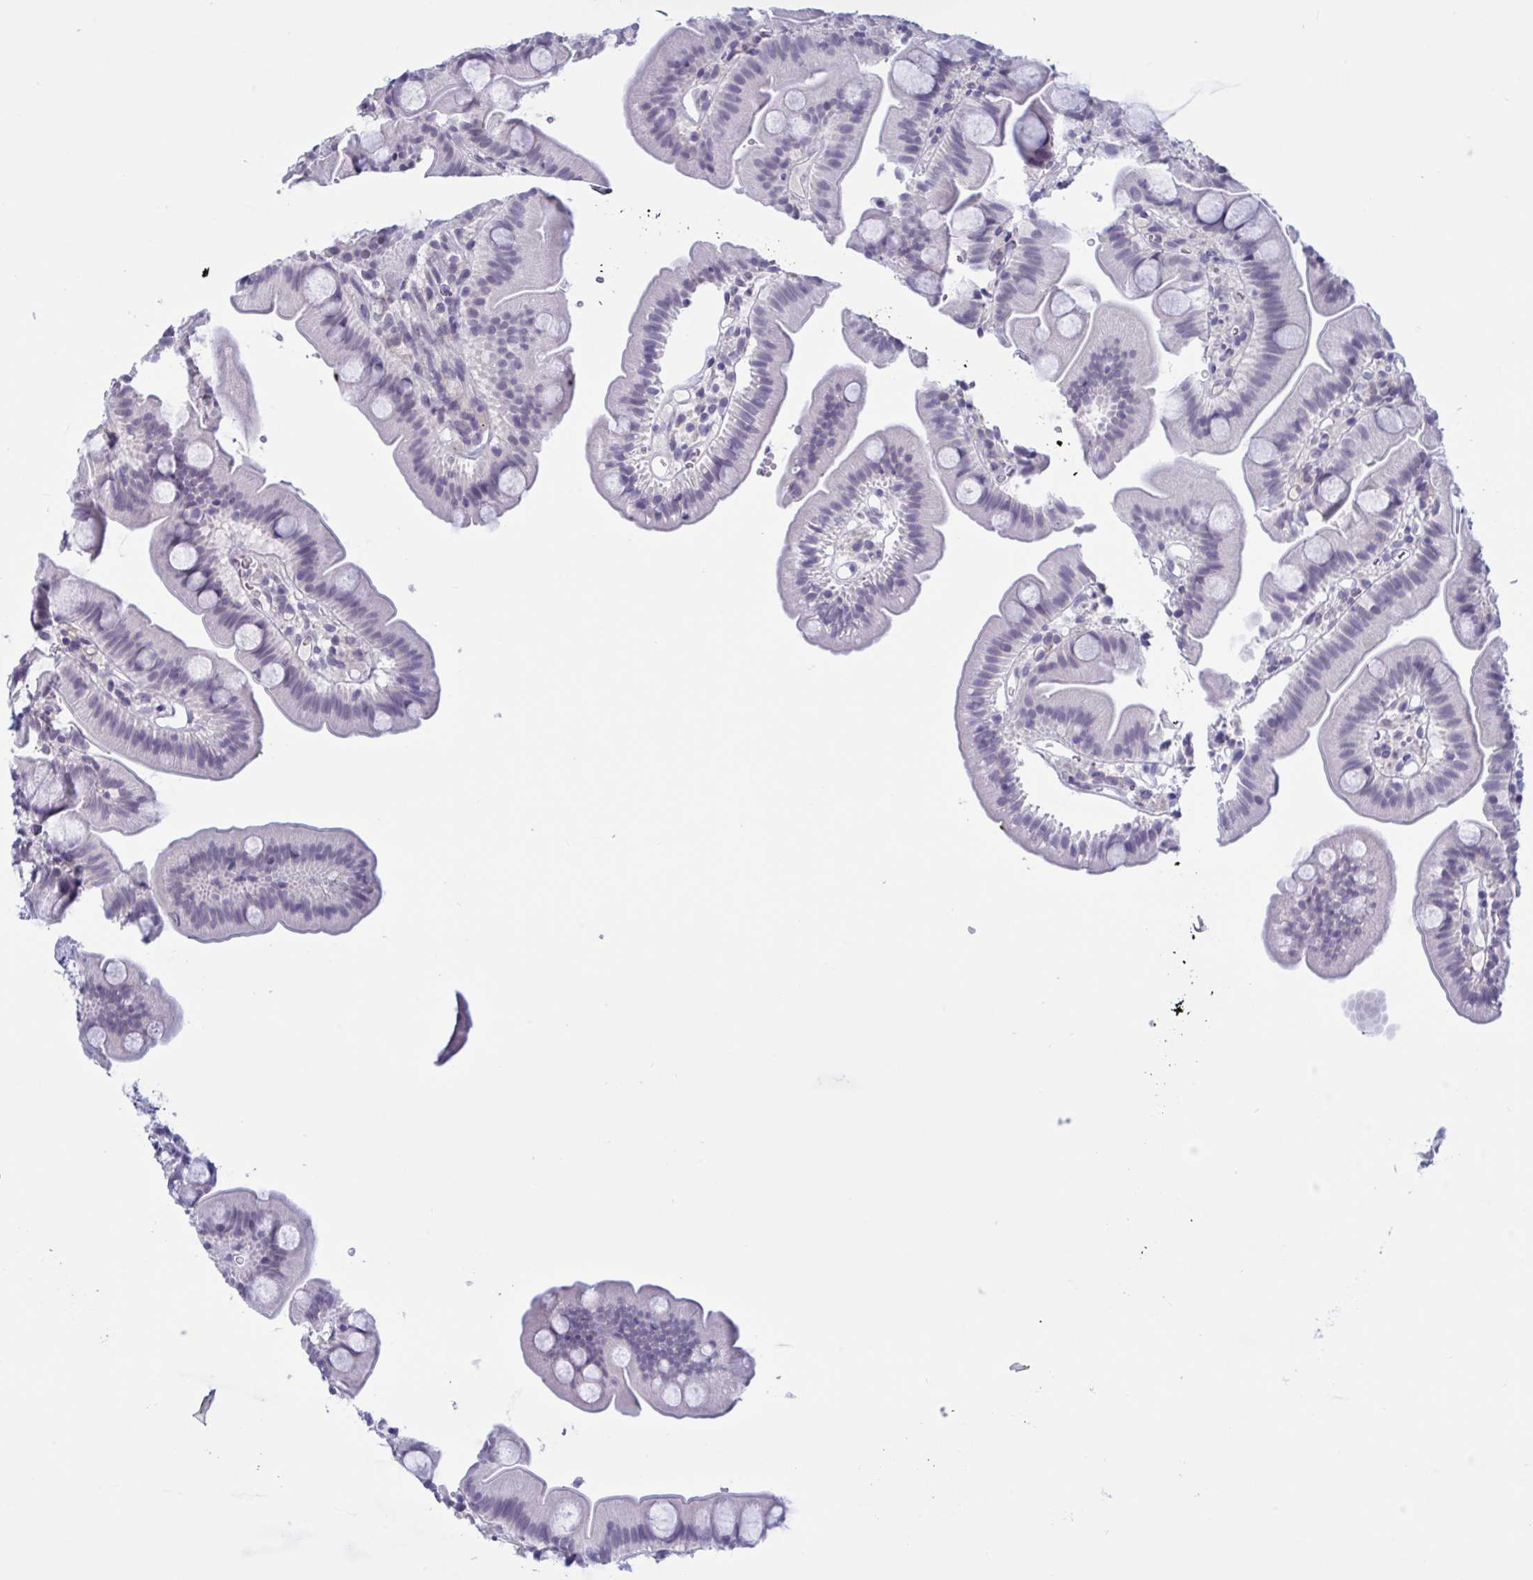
{"staining": {"intensity": "negative", "quantity": "none", "location": "none"}, "tissue": "small intestine", "cell_type": "Glandular cells", "image_type": "normal", "snomed": [{"axis": "morphology", "description": "Normal tissue, NOS"}, {"axis": "topography", "description": "Small intestine"}], "caption": "A high-resolution photomicrograph shows immunohistochemistry (IHC) staining of normal small intestine, which demonstrates no significant expression in glandular cells. (DAB IHC visualized using brightfield microscopy, high magnification).", "gene": "SERPINB13", "patient": {"sex": "female", "age": 68}}